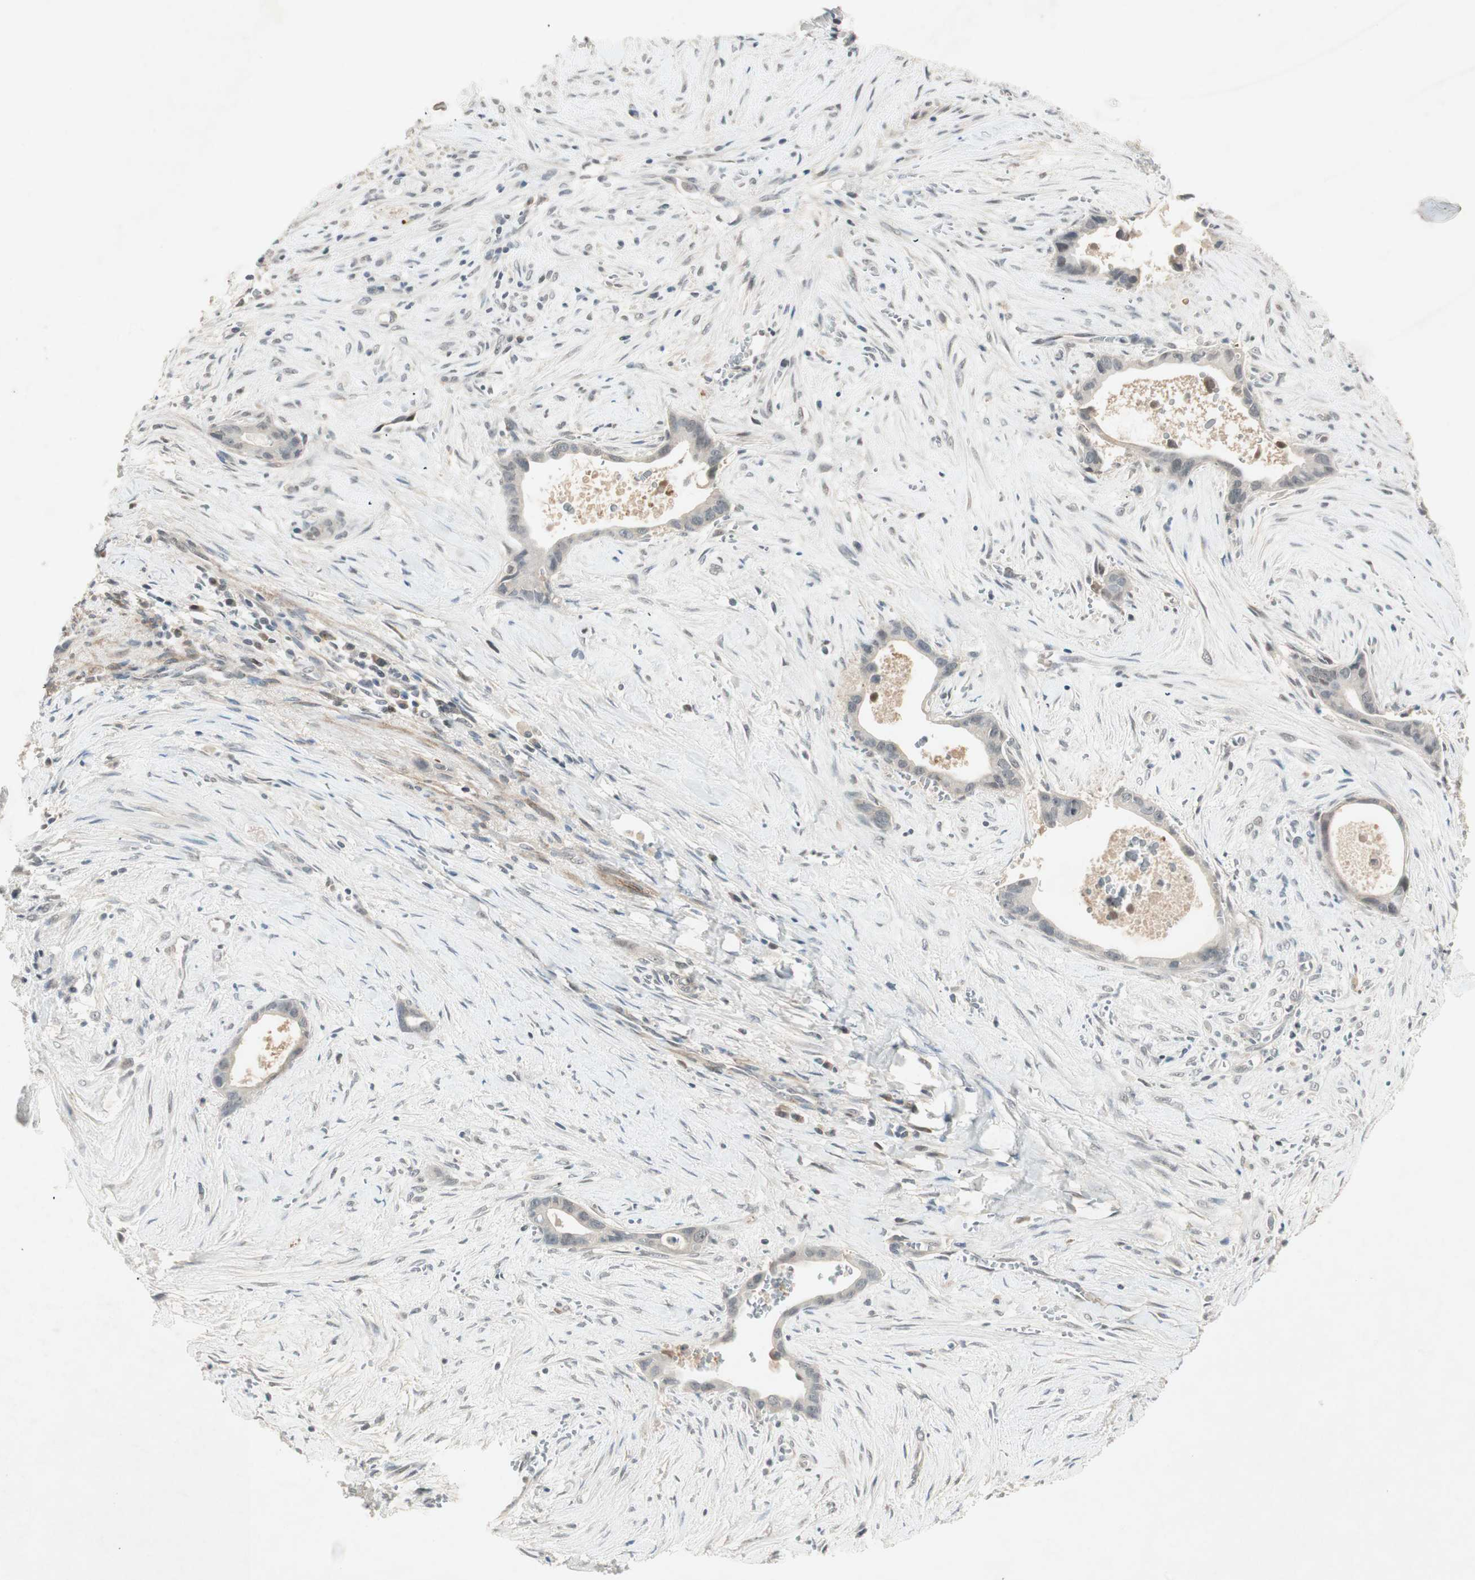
{"staining": {"intensity": "negative", "quantity": "none", "location": "none"}, "tissue": "liver cancer", "cell_type": "Tumor cells", "image_type": "cancer", "snomed": [{"axis": "morphology", "description": "Cholangiocarcinoma"}, {"axis": "topography", "description": "Liver"}], "caption": "Immunohistochemistry of human cholangiocarcinoma (liver) exhibits no staining in tumor cells.", "gene": "RNGTT", "patient": {"sex": "female", "age": 55}}